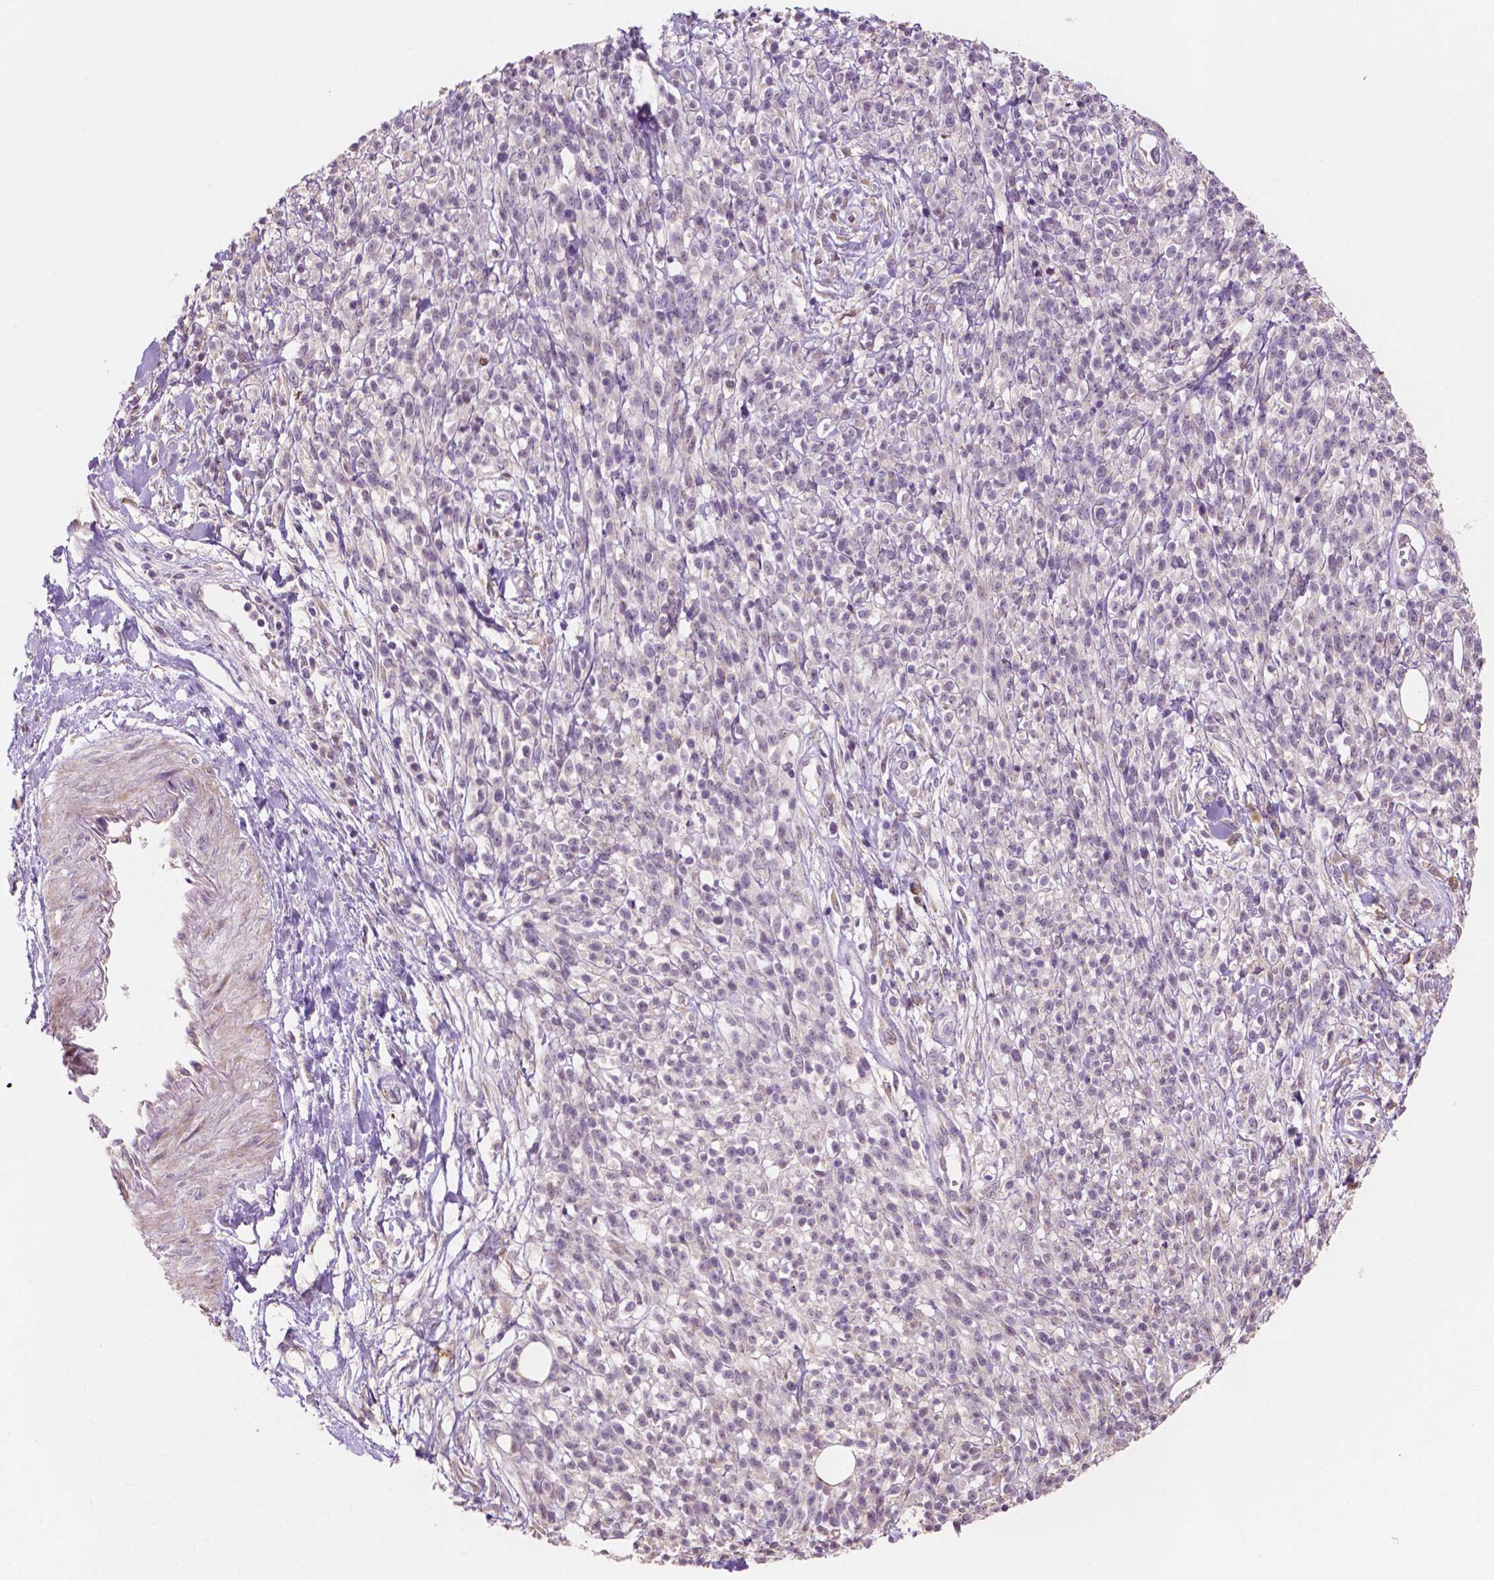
{"staining": {"intensity": "negative", "quantity": "none", "location": "none"}, "tissue": "melanoma", "cell_type": "Tumor cells", "image_type": "cancer", "snomed": [{"axis": "morphology", "description": "Malignant melanoma, NOS"}, {"axis": "topography", "description": "Skin"}, {"axis": "topography", "description": "Skin of trunk"}], "caption": "Protein analysis of malignant melanoma reveals no significant expression in tumor cells.", "gene": "LRP1B", "patient": {"sex": "male", "age": 74}}